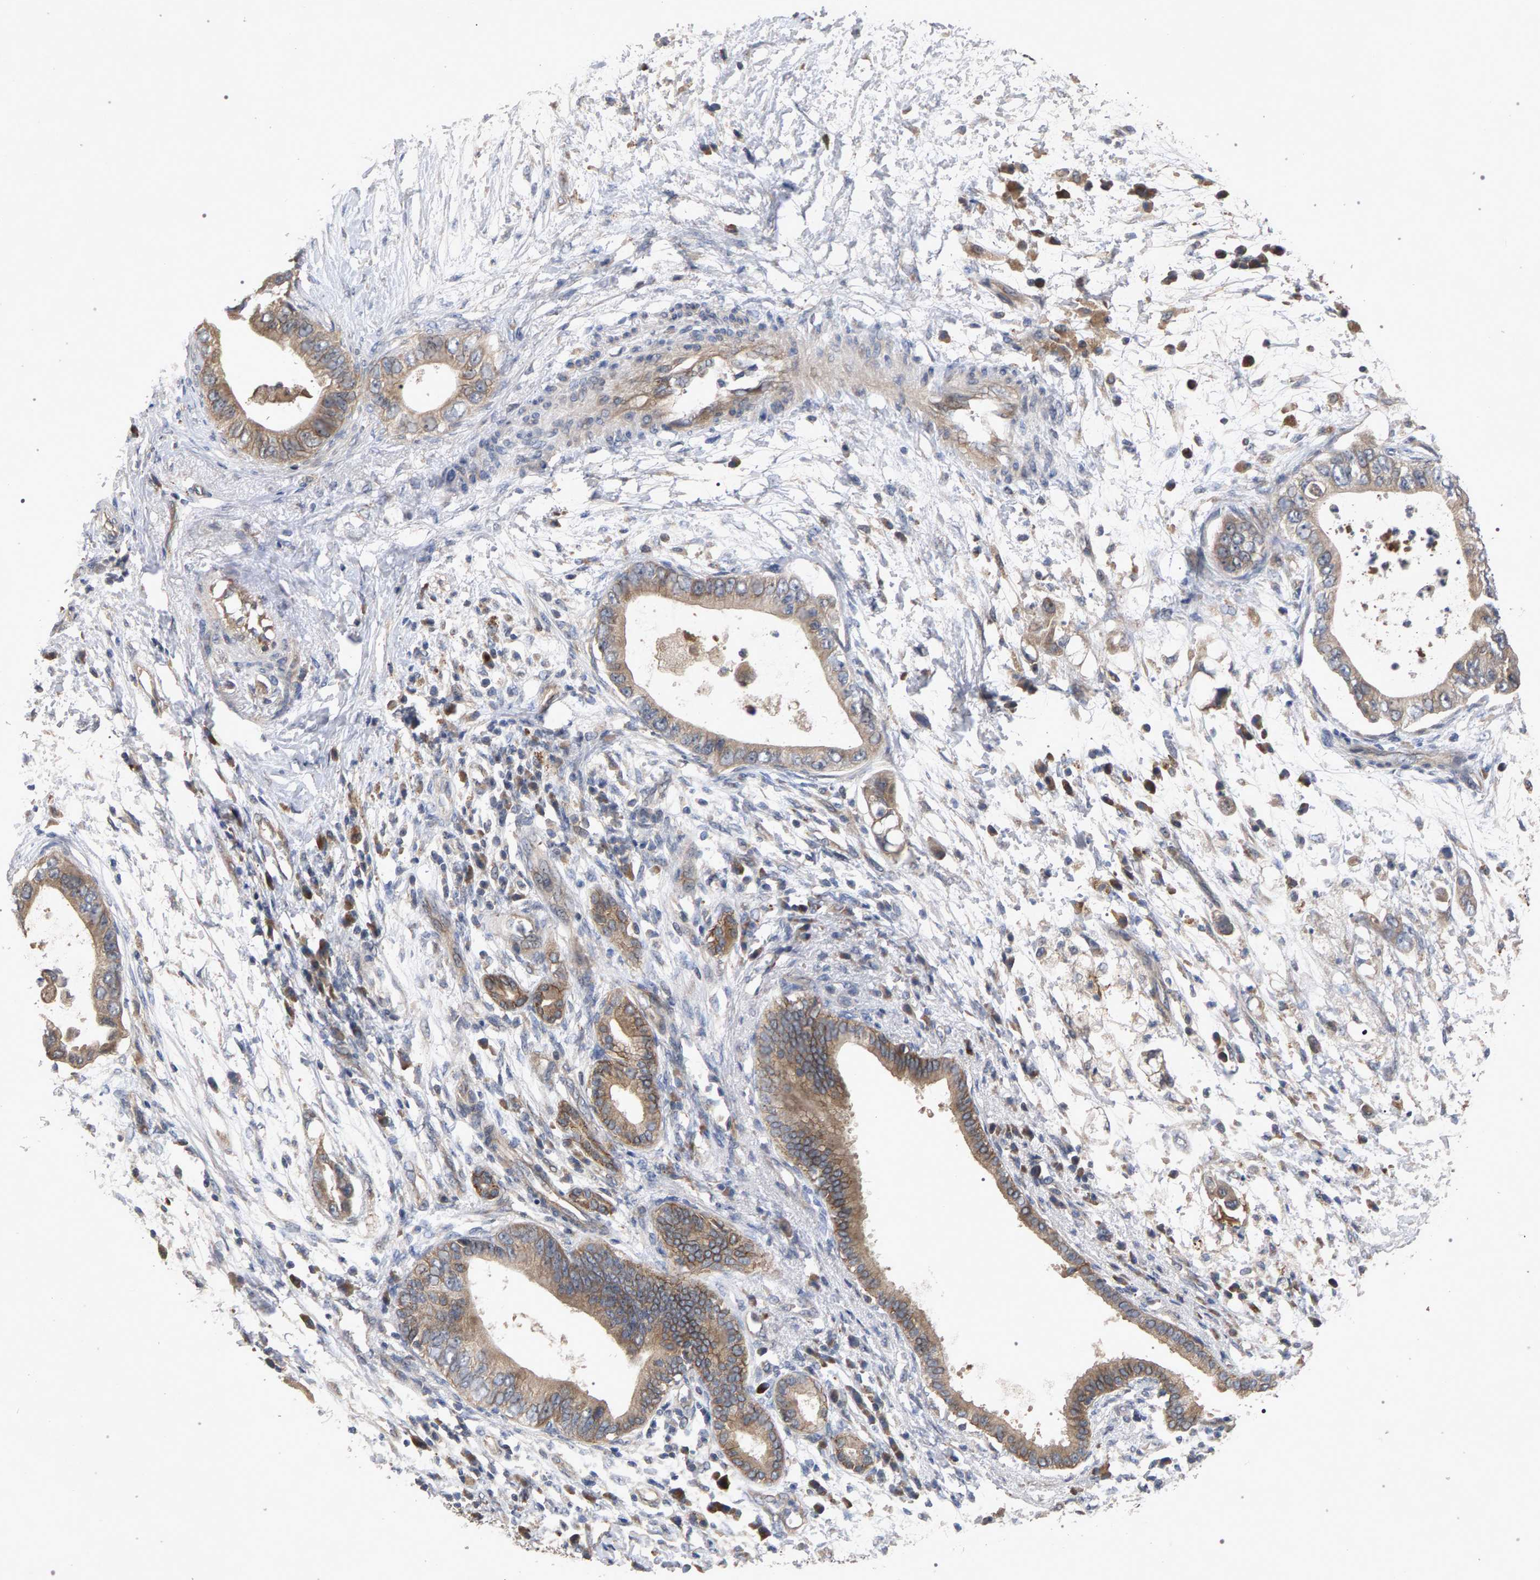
{"staining": {"intensity": "moderate", "quantity": ">75%", "location": "cytoplasmic/membranous"}, "tissue": "pancreatic cancer", "cell_type": "Tumor cells", "image_type": "cancer", "snomed": [{"axis": "morphology", "description": "Adenocarcinoma, NOS"}, {"axis": "topography", "description": "Pancreas"}], "caption": "Pancreatic cancer tissue exhibits moderate cytoplasmic/membranous expression in about >75% of tumor cells", "gene": "SLC4A4", "patient": {"sex": "male", "age": 77}}